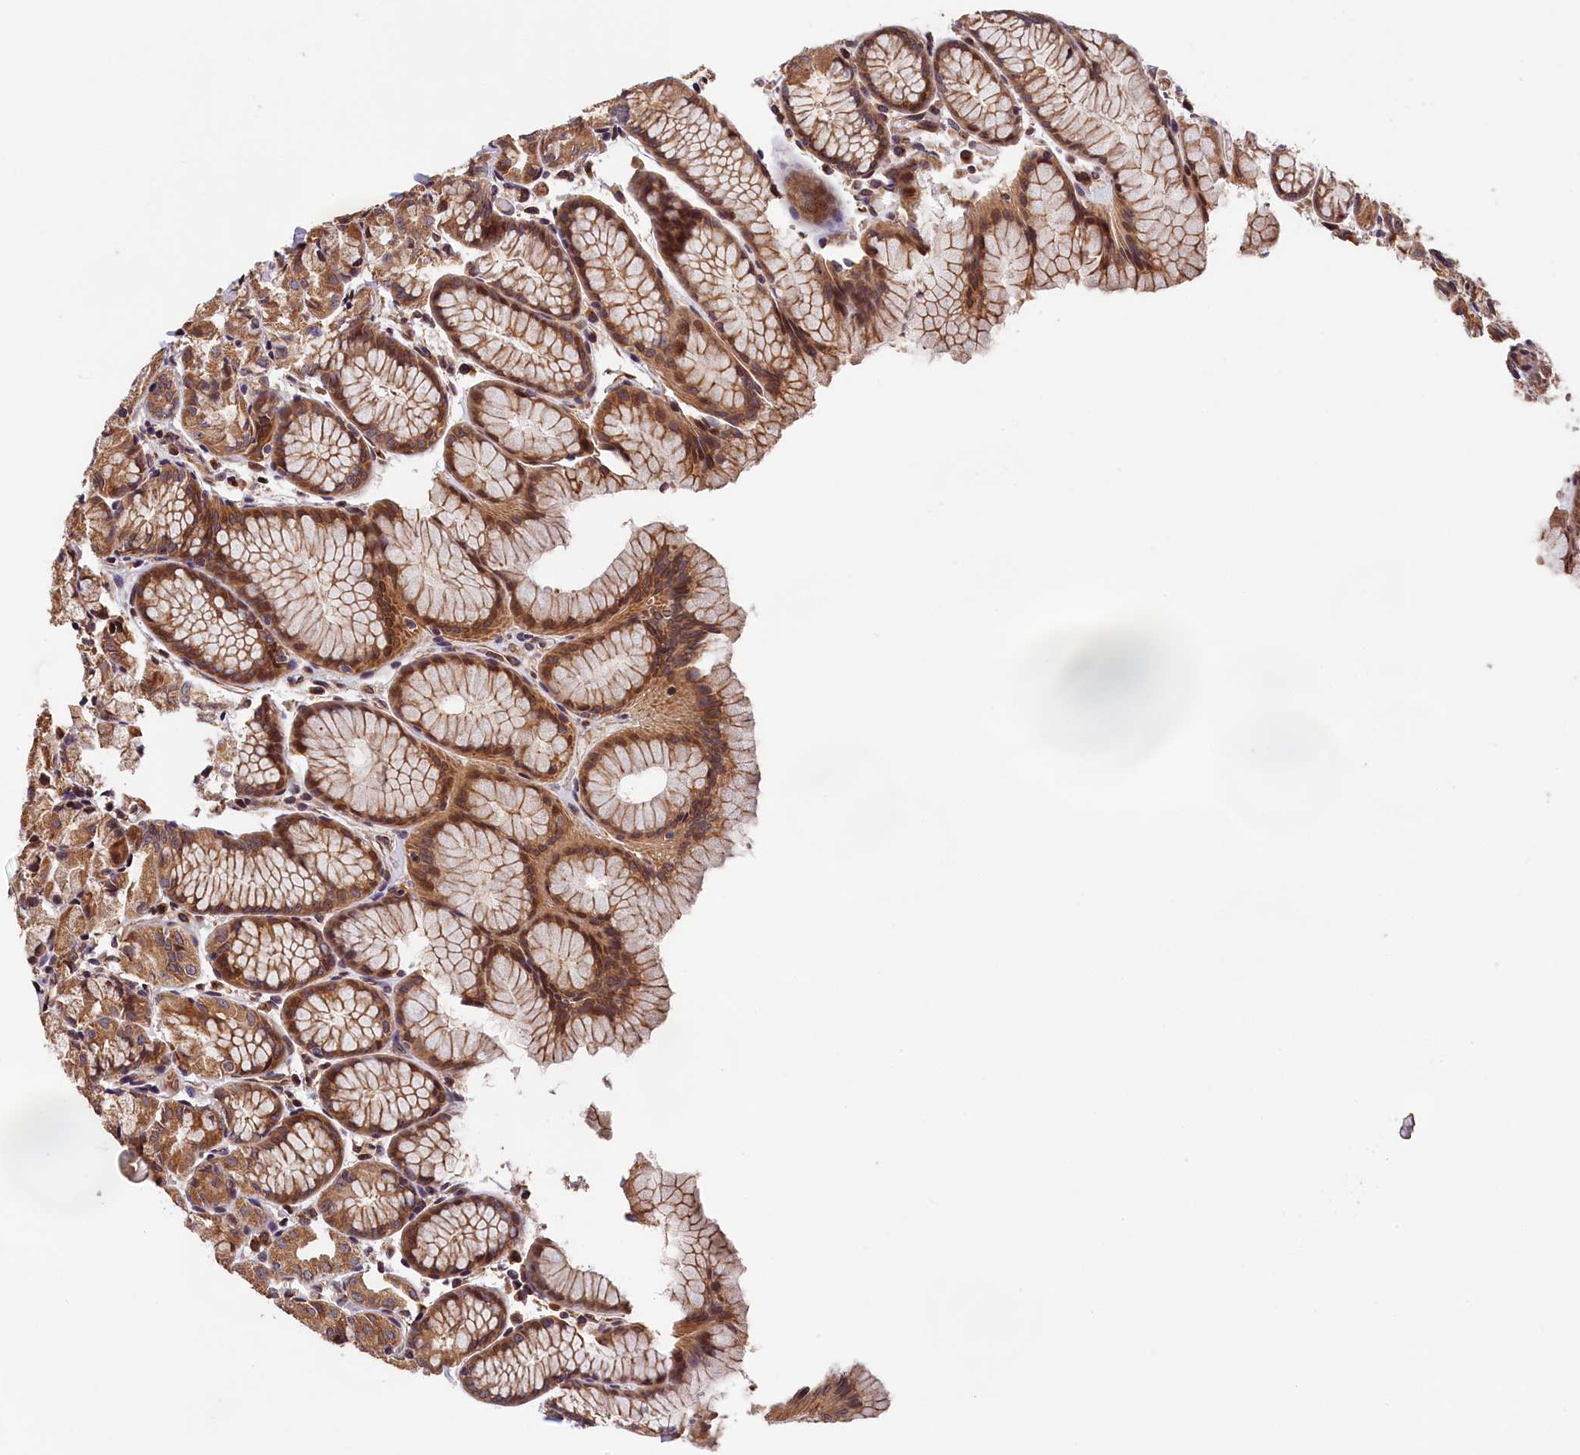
{"staining": {"intensity": "moderate", "quantity": ">75%", "location": "cytoplasmic/membranous,nuclear"}, "tissue": "stomach", "cell_type": "Glandular cells", "image_type": "normal", "snomed": [{"axis": "morphology", "description": "Normal tissue, NOS"}, {"axis": "topography", "description": "Stomach, upper"}], "caption": "Immunohistochemical staining of normal stomach reveals >75% levels of moderate cytoplasmic/membranous,nuclear protein staining in about >75% of glandular cells.", "gene": "TMEM116", "patient": {"sex": "male", "age": 47}}